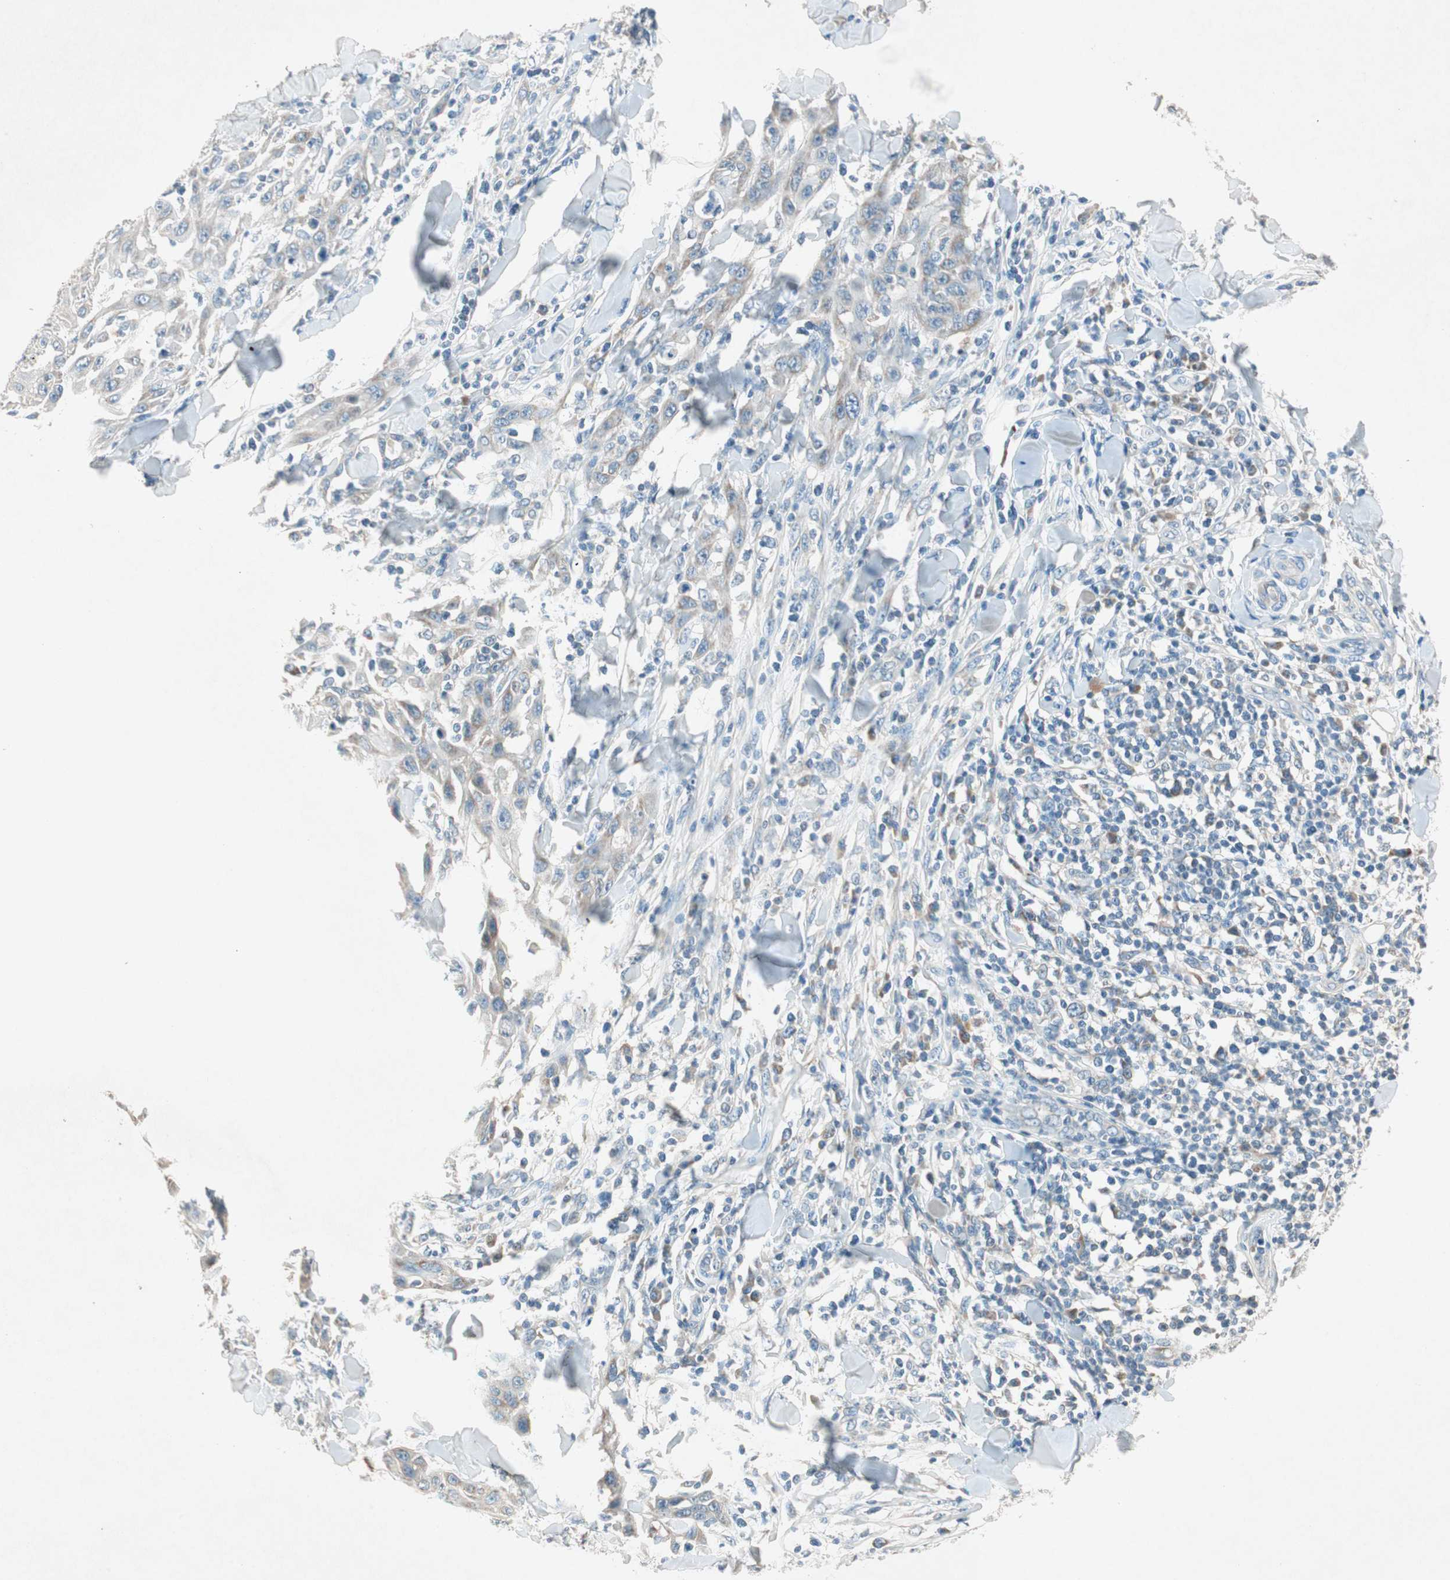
{"staining": {"intensity": "weak", "quantity": "<25%", "location": "cytoplasmic/membranous"}, "tissue": "skin cancer", "cell_type": "Tumor cells", "image_type": "cancer", "snomed": [{"axis": "morphology", "description": "Squamous cell carcinoma, NOS"}, {"axis": "topography", "description": "Skin"}], "caption": "Photomicrograph shows no significant protein positivity in tumor cells of skin cancer.", "gene": "NKAIN1", "patient": {"sex": "male", "age": 24}}